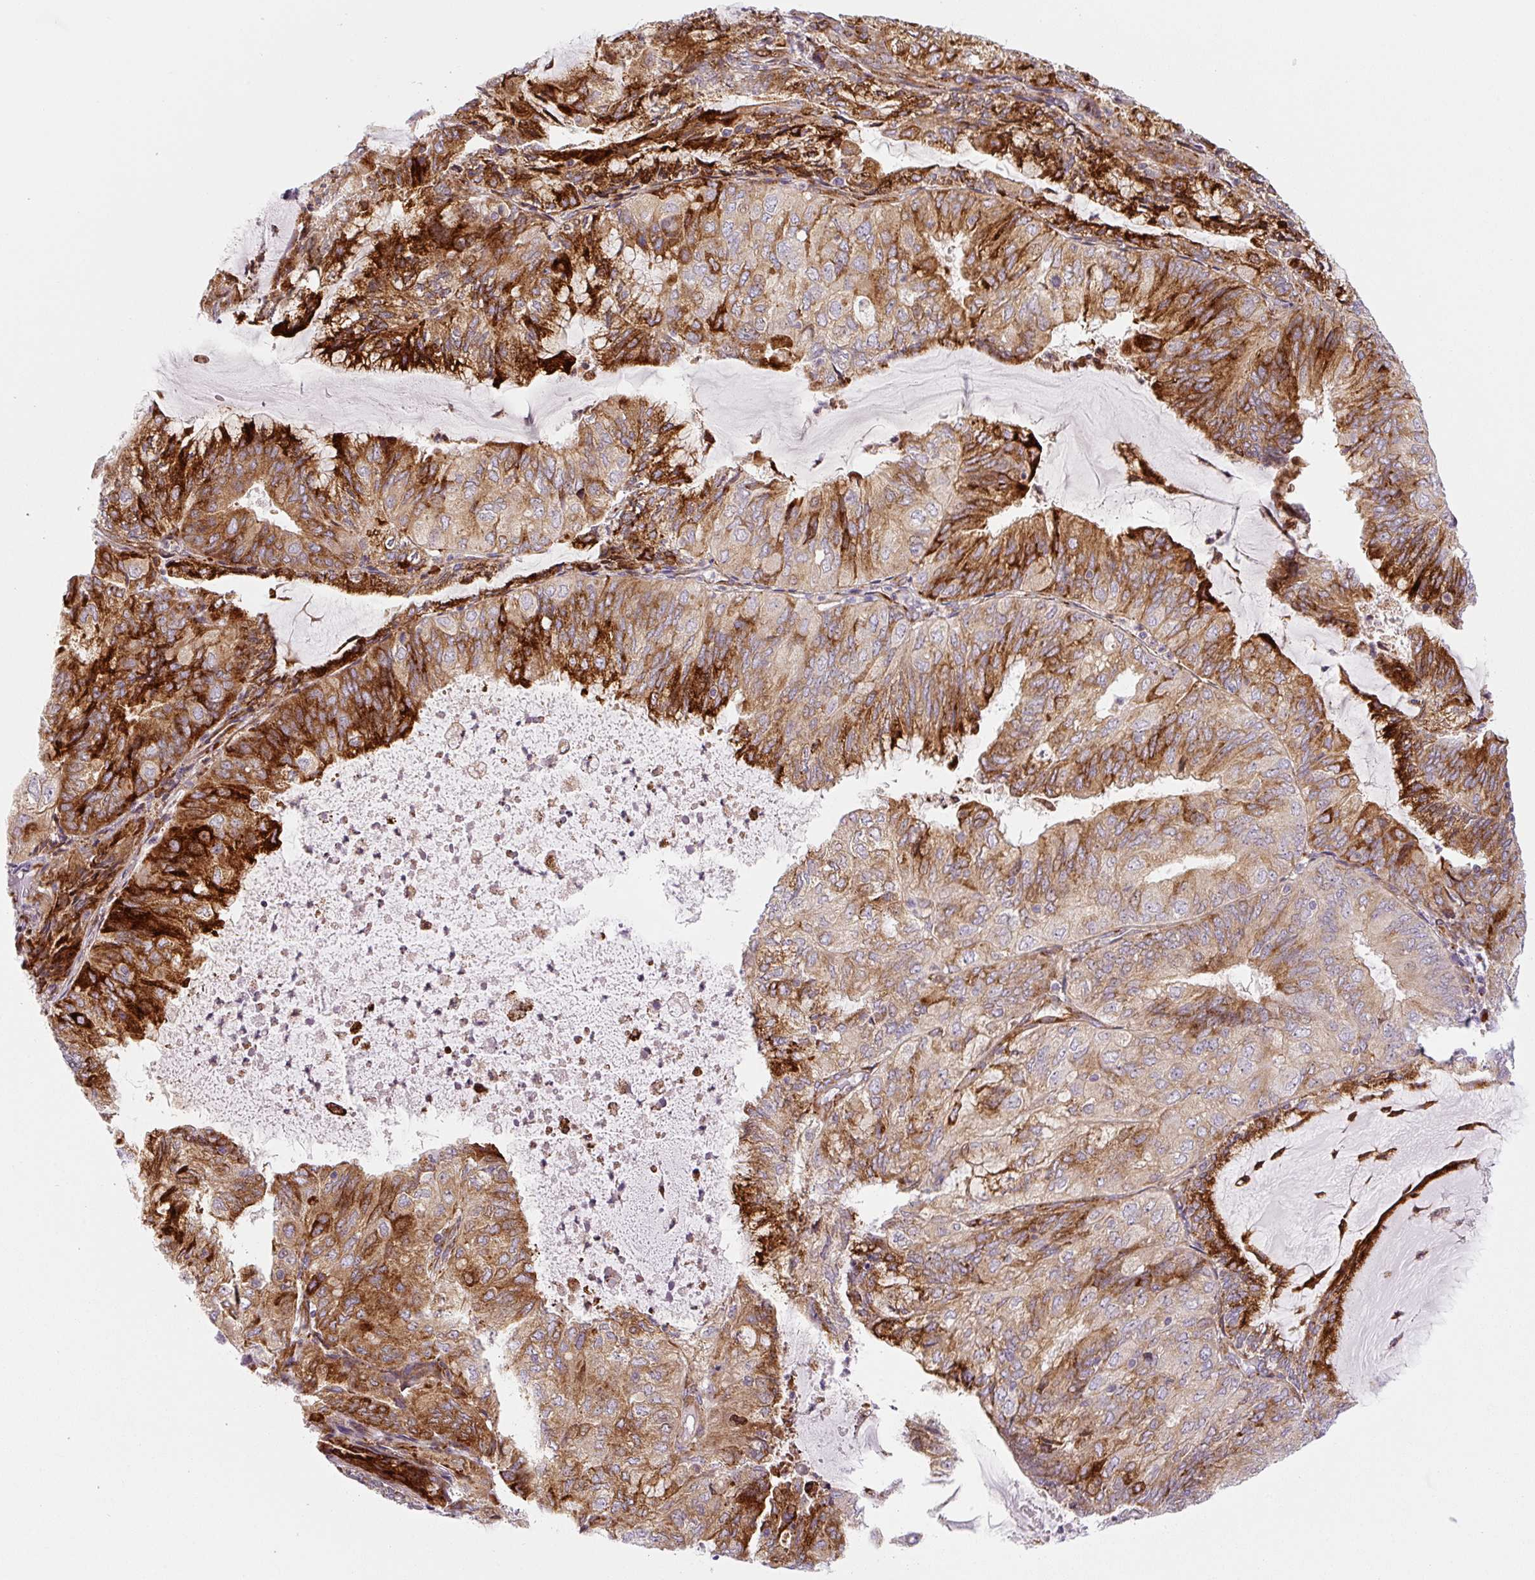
{"staining": {"intensity": "strong", "quantity": ">75%", "location": "cytoplasmic/membranous"}, "tissue": "endometrial cancer", "cell_type": "Tumor cells", "image_type": "cancer", "snomed": [{"axis": "morphology", "description": "Adenocarcinoma, NOS"}, {"axis": "topography", "description": "Endometrium"}], "caption": "Immunohistochemistry (IHC) image of neoplastic tissue: human endometrial cancer (adenocarcinoma) stained using immunohistochemistry shows high levels of strong protein expression localized specifically in the cytoplasmic/membranous of tumor cells, appearing as a cytoplasmic/membranous brown color.", "gene": "DISP3", "patient": {"sex": "female", "age": 81}}